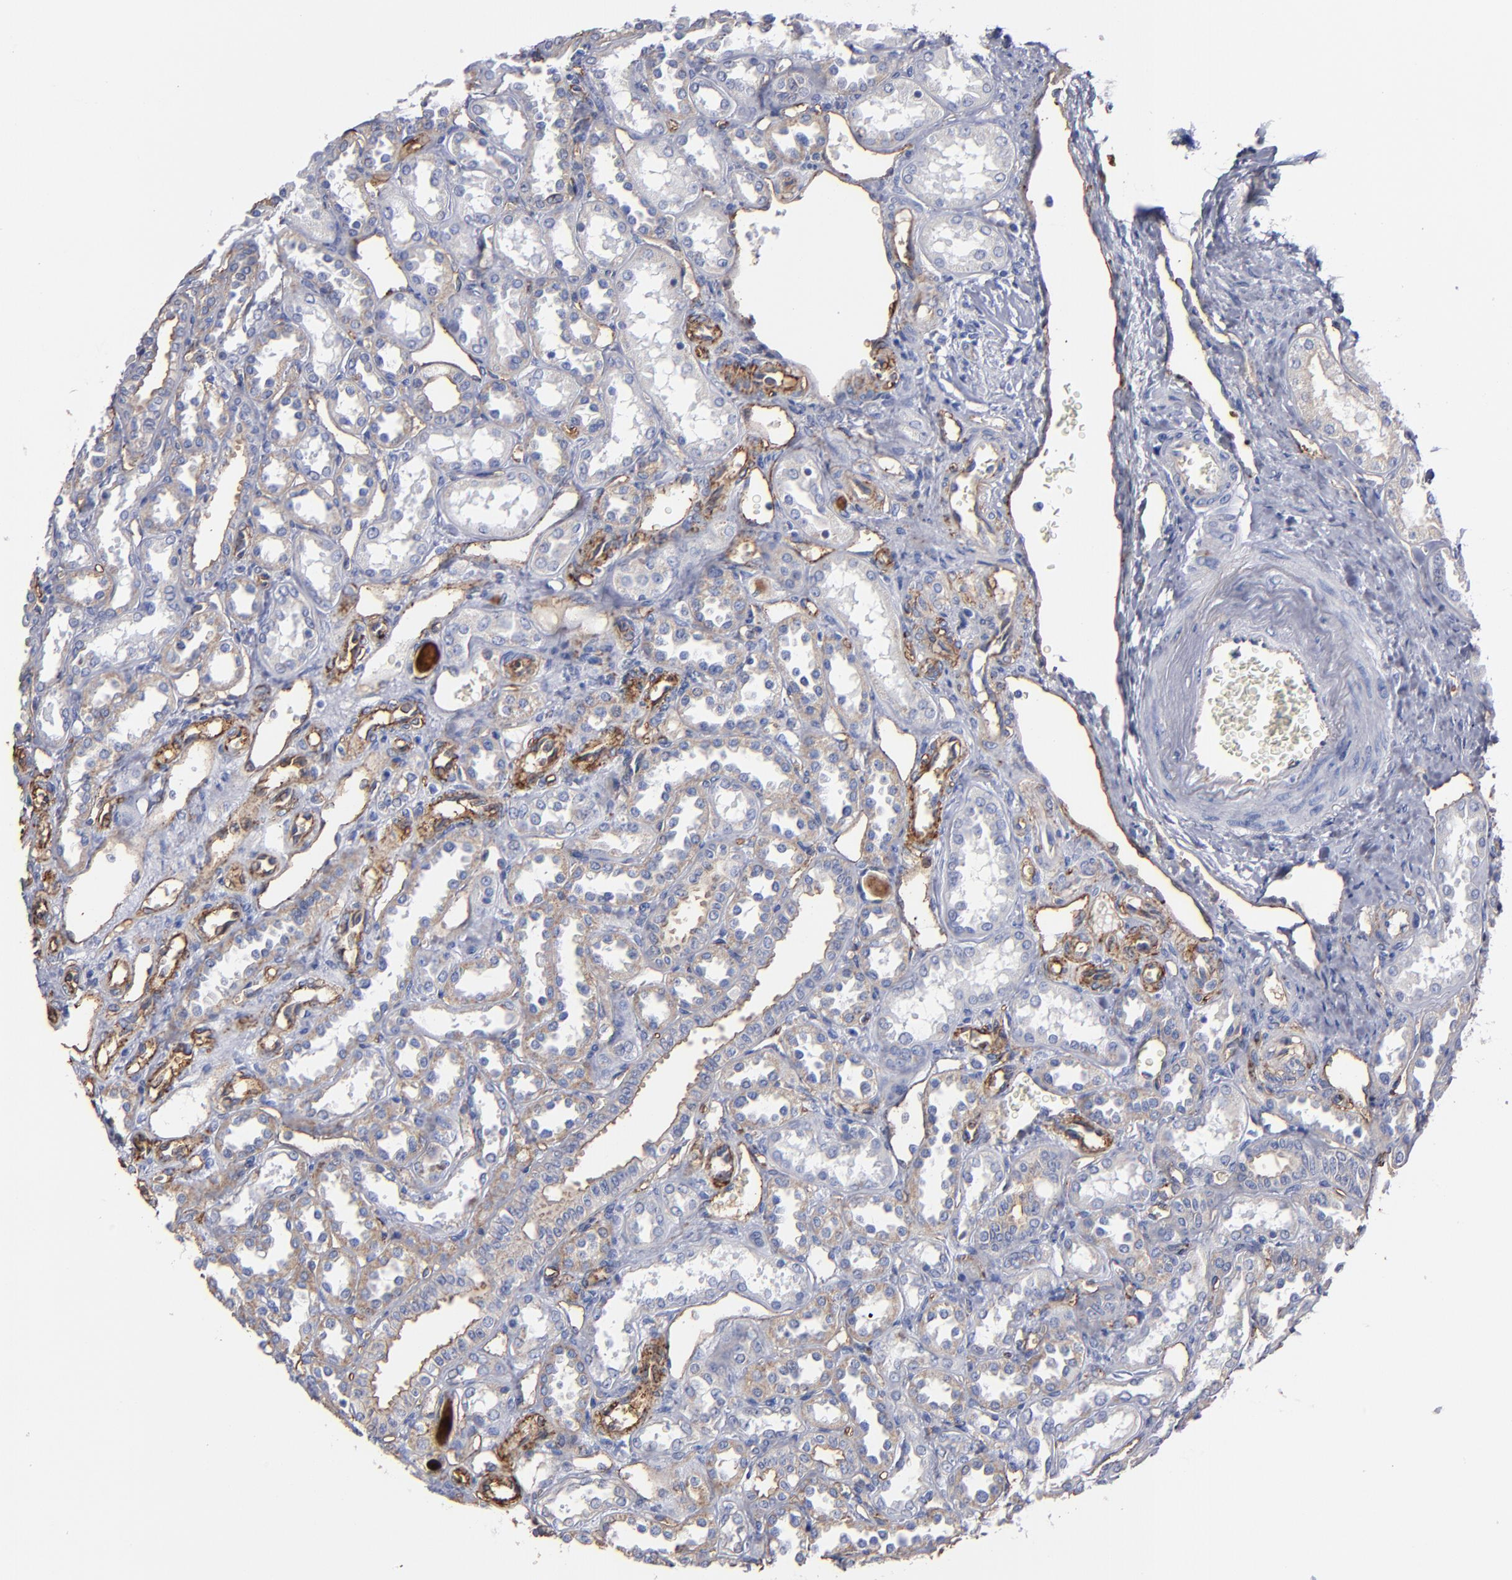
{"staining": {"intensity": "weak", "quantity": "<25%", "location": "cytoplasmic/membranous"}, "tissue": "kidney", "cell_type": "Cells in glomeruli", "image_type": "normal", "snomed": [{"axis": "morphology", "description": "Normal tissue, NOS"}, {"axis": "topography", "description": "Kidney"}], "caption": "Protein analysis of normal kidney exhibits no significant positivity in cells in glomeruli.", "gene": "TM4SF1", "patient": {"sex": "female", "age": 52}}